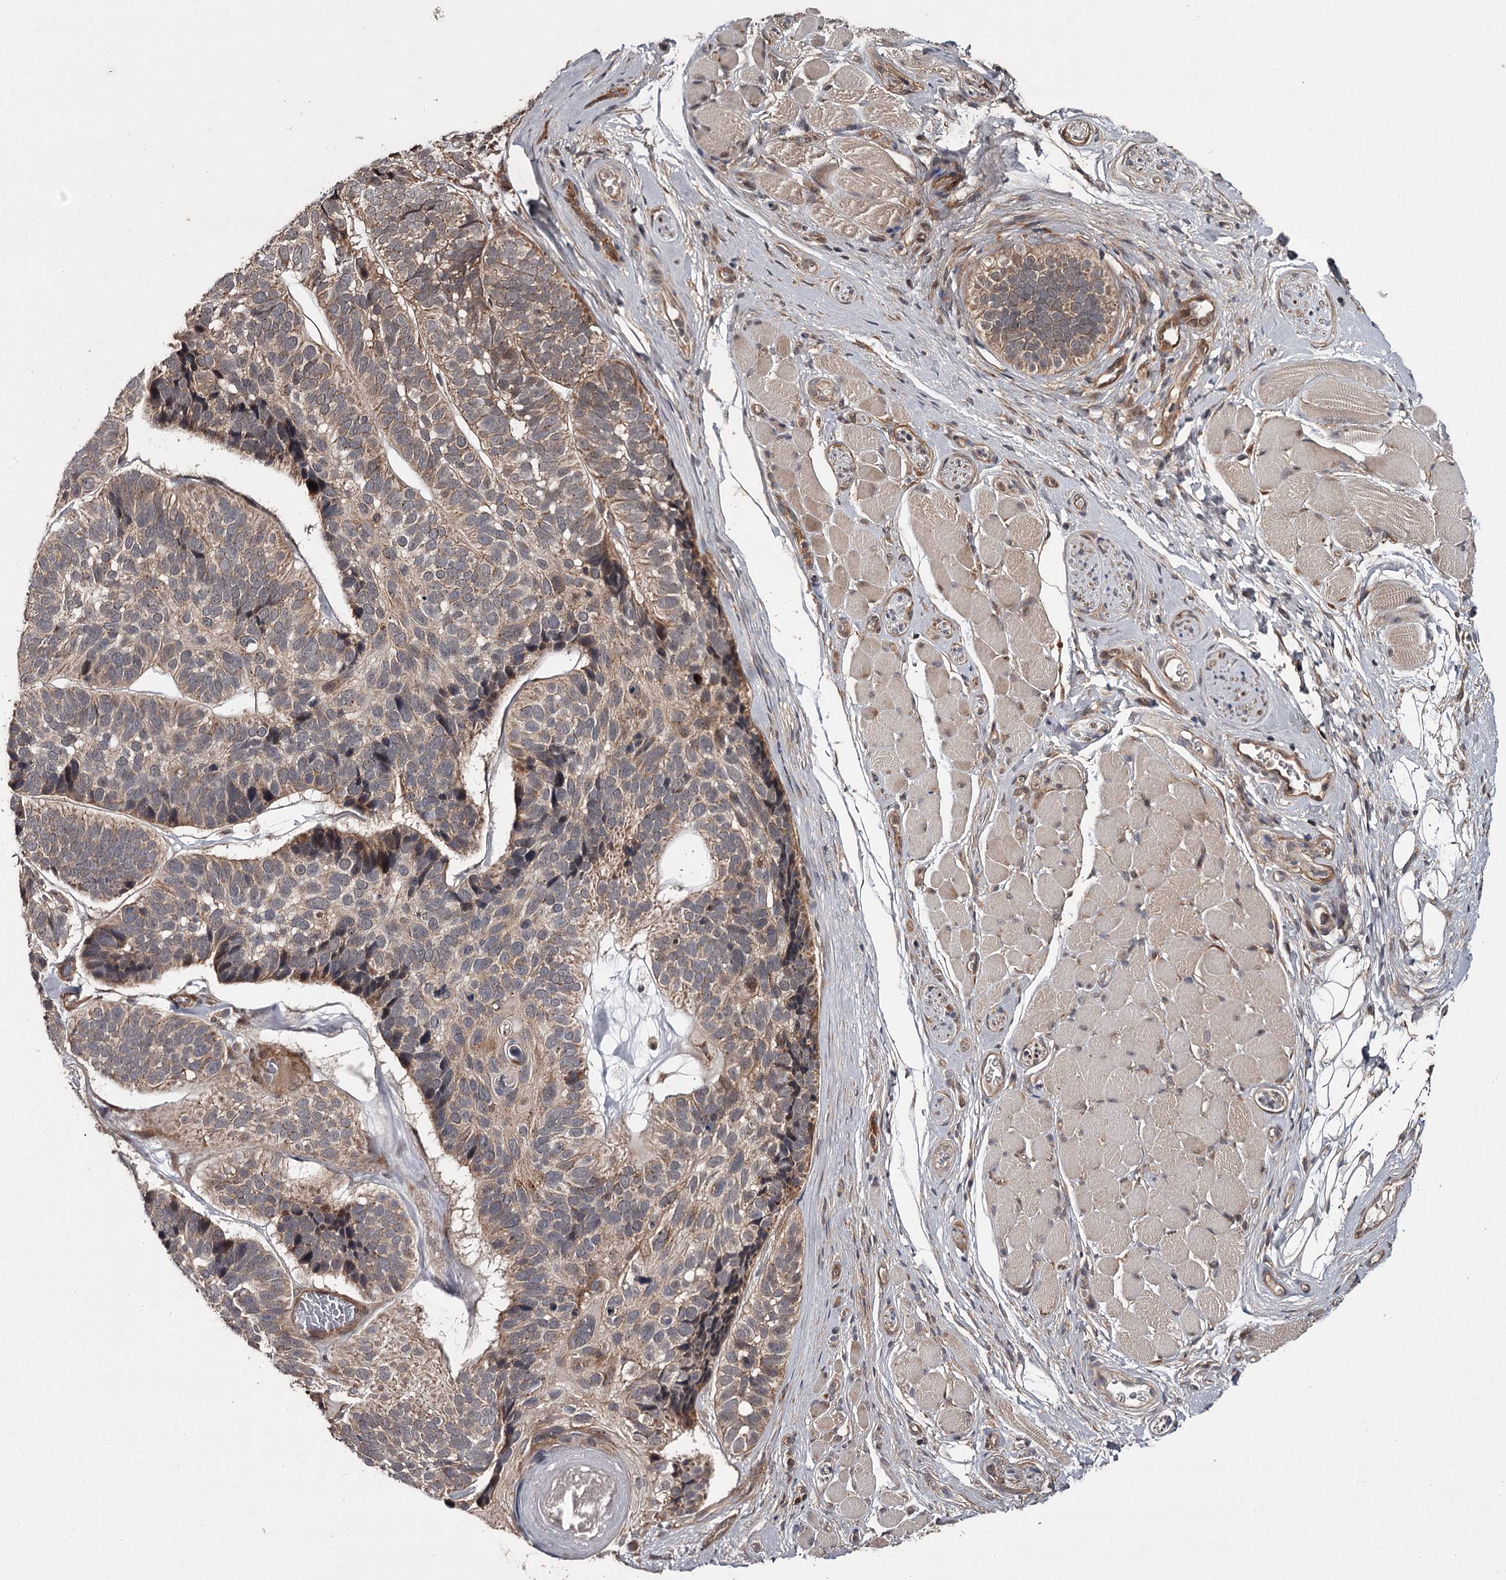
{"staining": {"intensity": "weak", "quantity": ">75%", "location": "cytoplasmic/membranous"}, "tissue": "skin cancer", "cell_type": "Tumor cells", "image_type": "cancer", "snomed": [{"axis": "morphology", "description": "Basal cell carcinoma"}, {"axis": "topography", "description": "Skin"}], "caption": "High-magnification brightfield microscopy of skin cancer stained with DAB (brown) and counterstained with hematoxylin (blue). tumor cells exhibit weak cytoplasmic/membranous expression is seen in about>75% of cells.", "gene": "CDC42EP2", "patient": {"sex": "male", "age": 62}}